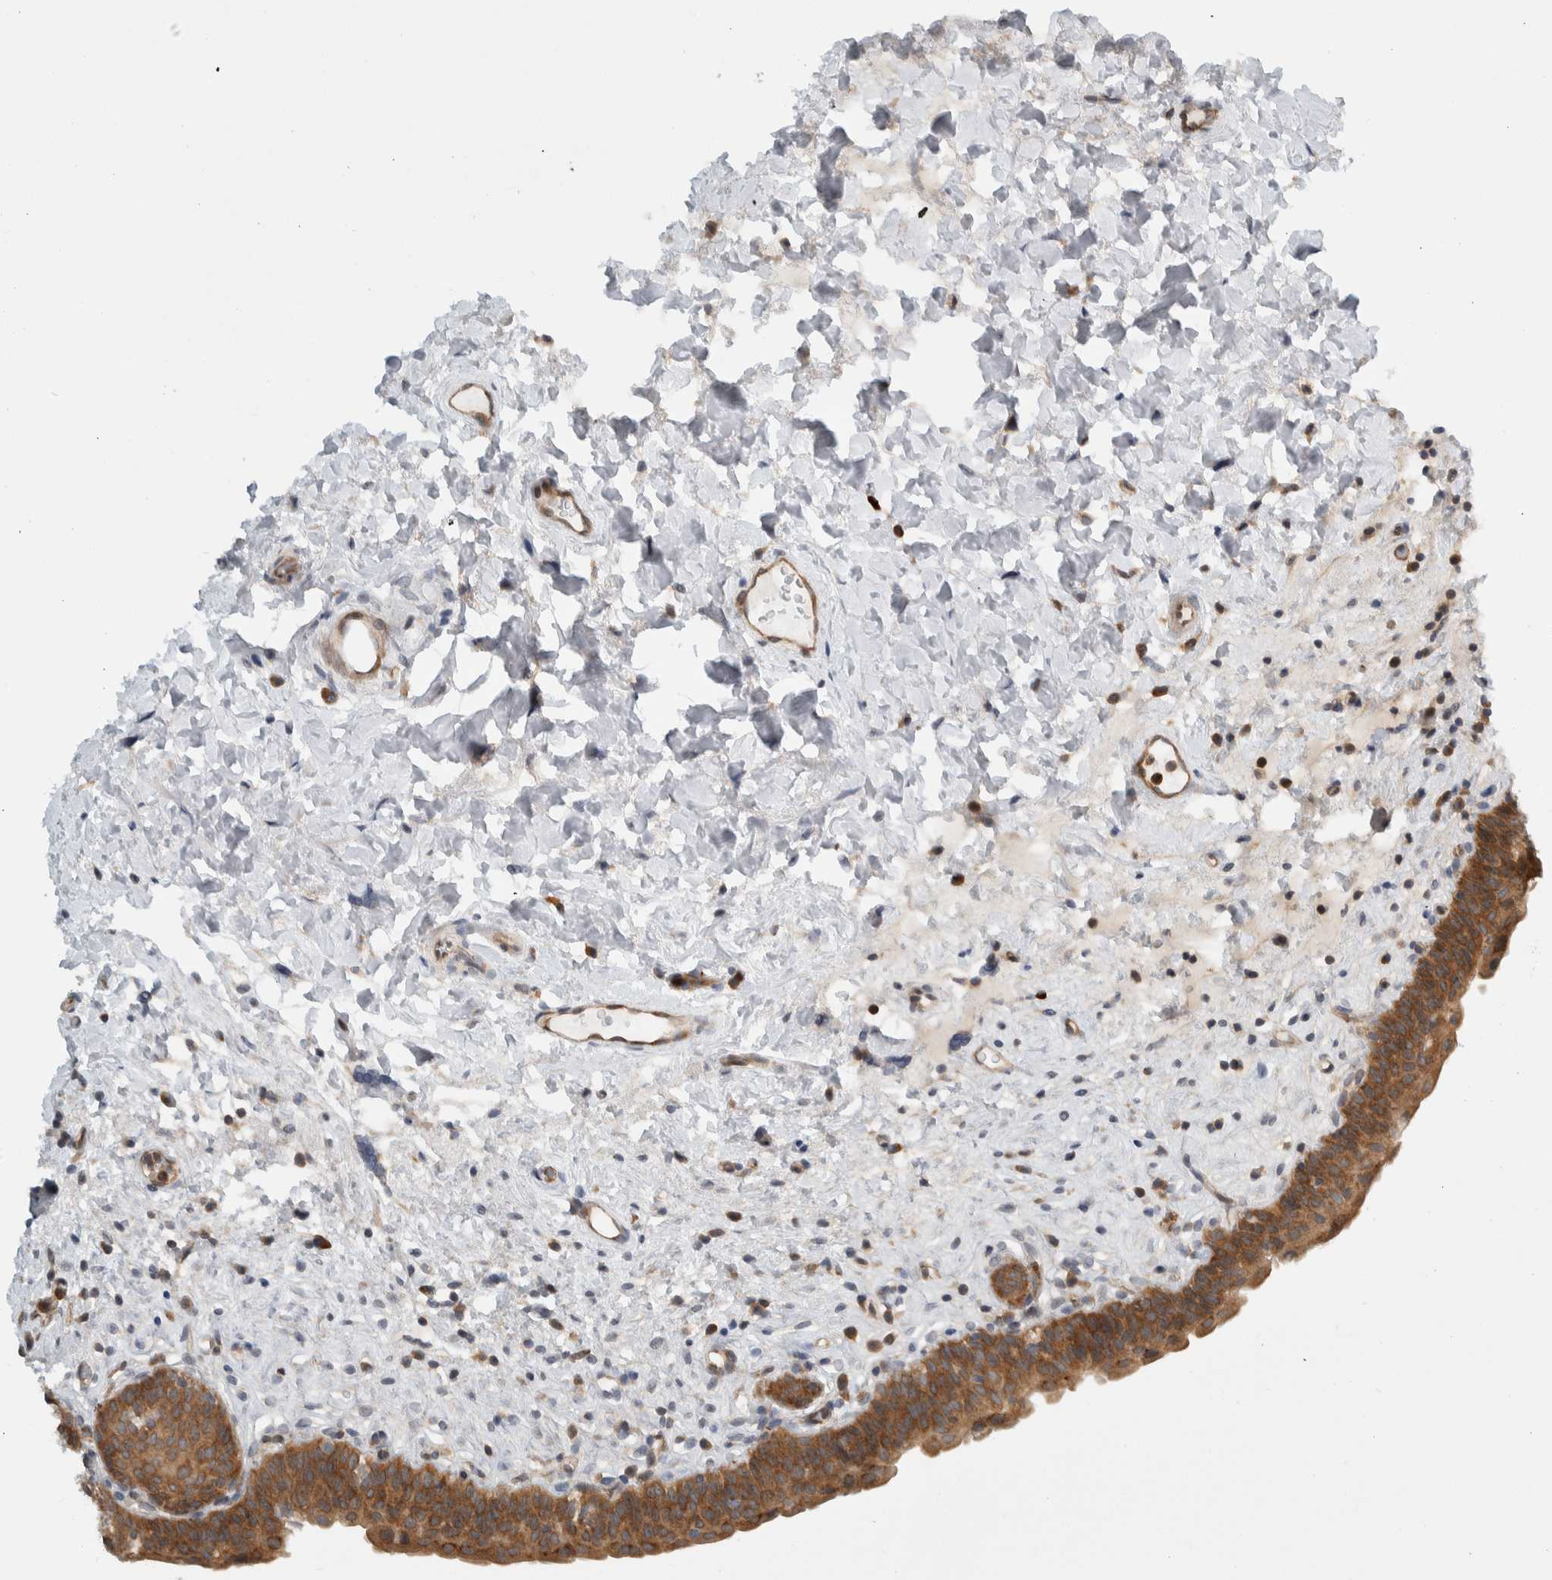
{"staining": {"intensity": "moderate", "quantity": ">75%", "location": "cytoplasmic/membranous"}, "tissue": "urinary bladder", "cell_type": "Urothelial cells", "image_type": "normal", "snomed": [{"axis": "morphology", "description": "Normal tissue, NOS"}, {"axis": "topography", "description": "Urinary bladder"}], "caption": "Protein staining shows moderate cytoplasmic/membranous expression in approximately >75% of urothelial cells in unremarkable urinary bladder. The staining is performed using DAB brown chromogen to label protein expression. The nuclei are counter-stained blue using hematoxylin.", "gene": "CCDC43", "patient": {"sex": "male", "age": 83}}